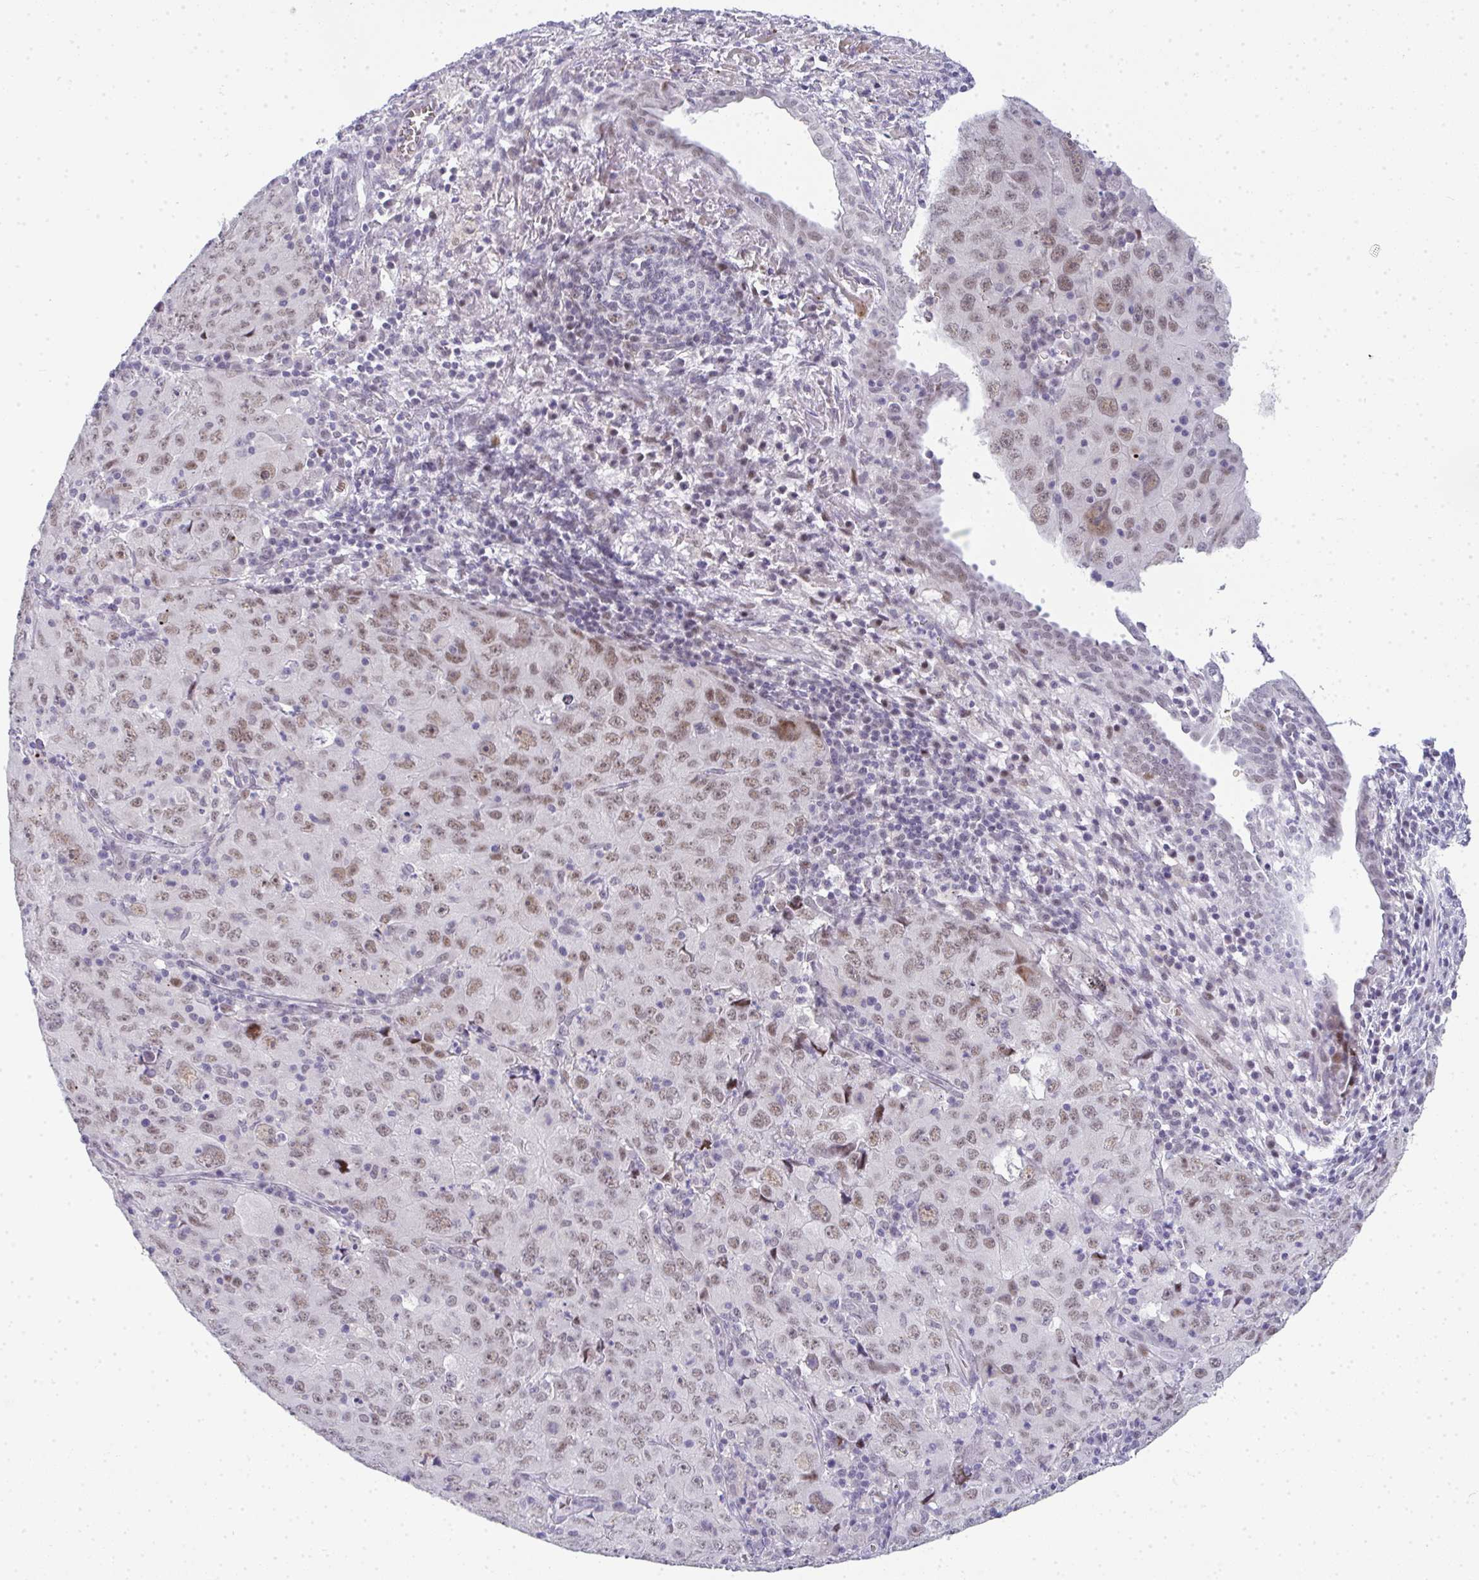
{"staining": {"intensity": "moderate", "quantity": ">75%", "location": "nuclear"}, "tissue": "cervical cancer", "cell_type": "Tumor cells", "image_type": "cancer", "snomed": [{"axis": "morphology", "description": "Adenocarcinoma, NOS"}, {"axis": "topography", "description": "Cervix"}], "caption": "IHC staining of cervical cancer (adenocarcinoma), which reveals medium levels of moderate nuclear expression in about >75% of tumor cells indicating moderate nuclear protein expression. The staining was performed using DAB (3,3'-diaminobenzidine) (brown) for protein detection and nuclei were counterstained in hematoxylin (blue).", "gene": "TNMD", "patient": {"sex": "female", "age": 56}}